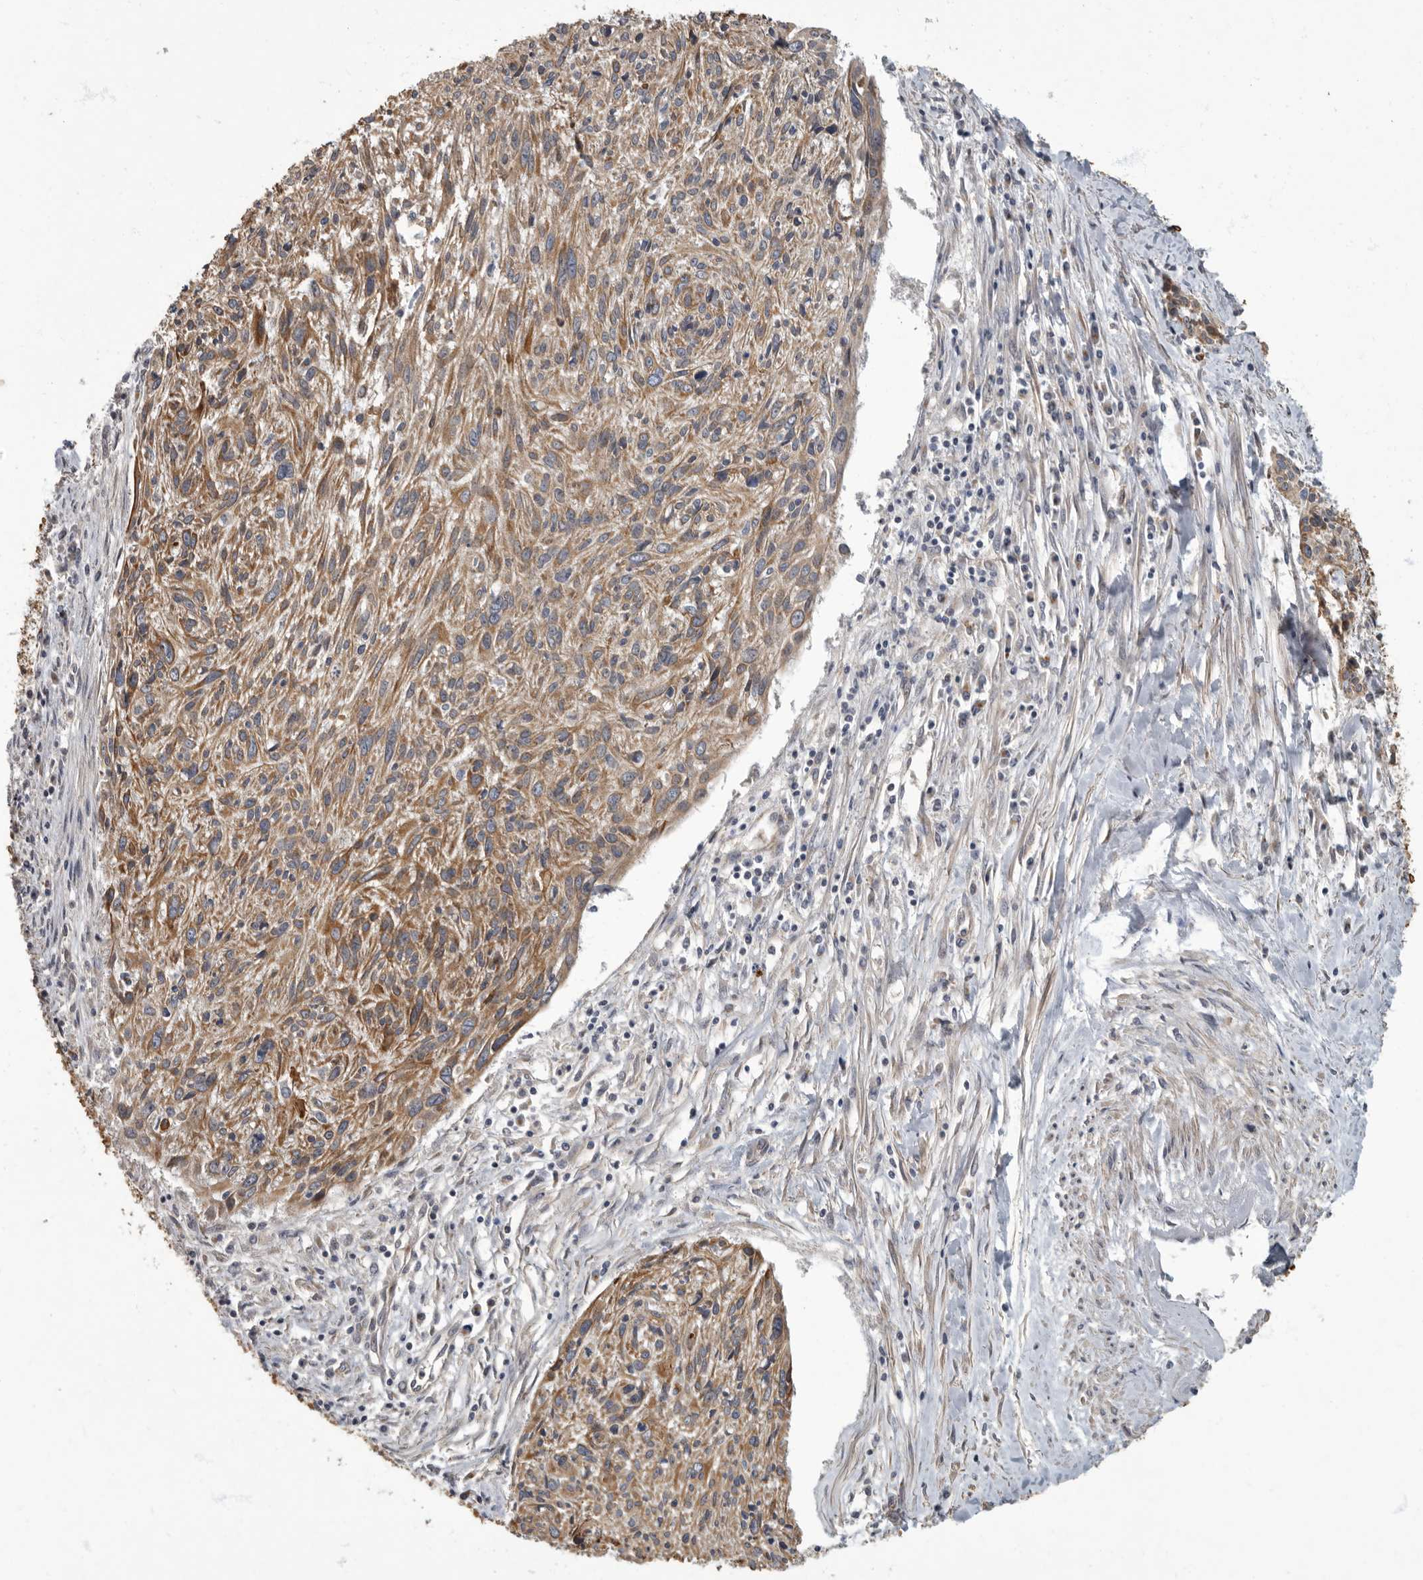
{"staining": {"intensity": "moderate", "quantity": ">75%", "location": "cytoplasmic/membranous"}, "tissue": "cervical cancer", "cell_type": "Tumor cells", "image_type": "cancer", "snomed": [{"axis": "morphology", "description": "Squamous cell carcinoma, NOS"}, {"axis": "topography", "description": "Cervix"}], "caption": "Immunohistochemistry staining of cervical squamous cell carcinoma, which demonstrates medium levels of moderate cytoplasmic/membranous expression in approximately >75% of tumor cells indicating moderate cytoplasmic/membranous protein positivity. The staining was performed using DAB (brown) for protein detection and nuclei were counterstained in hematoxylin (blue).", "gene": "IQCK", "patient": {"sex": "female", "age": 51}}